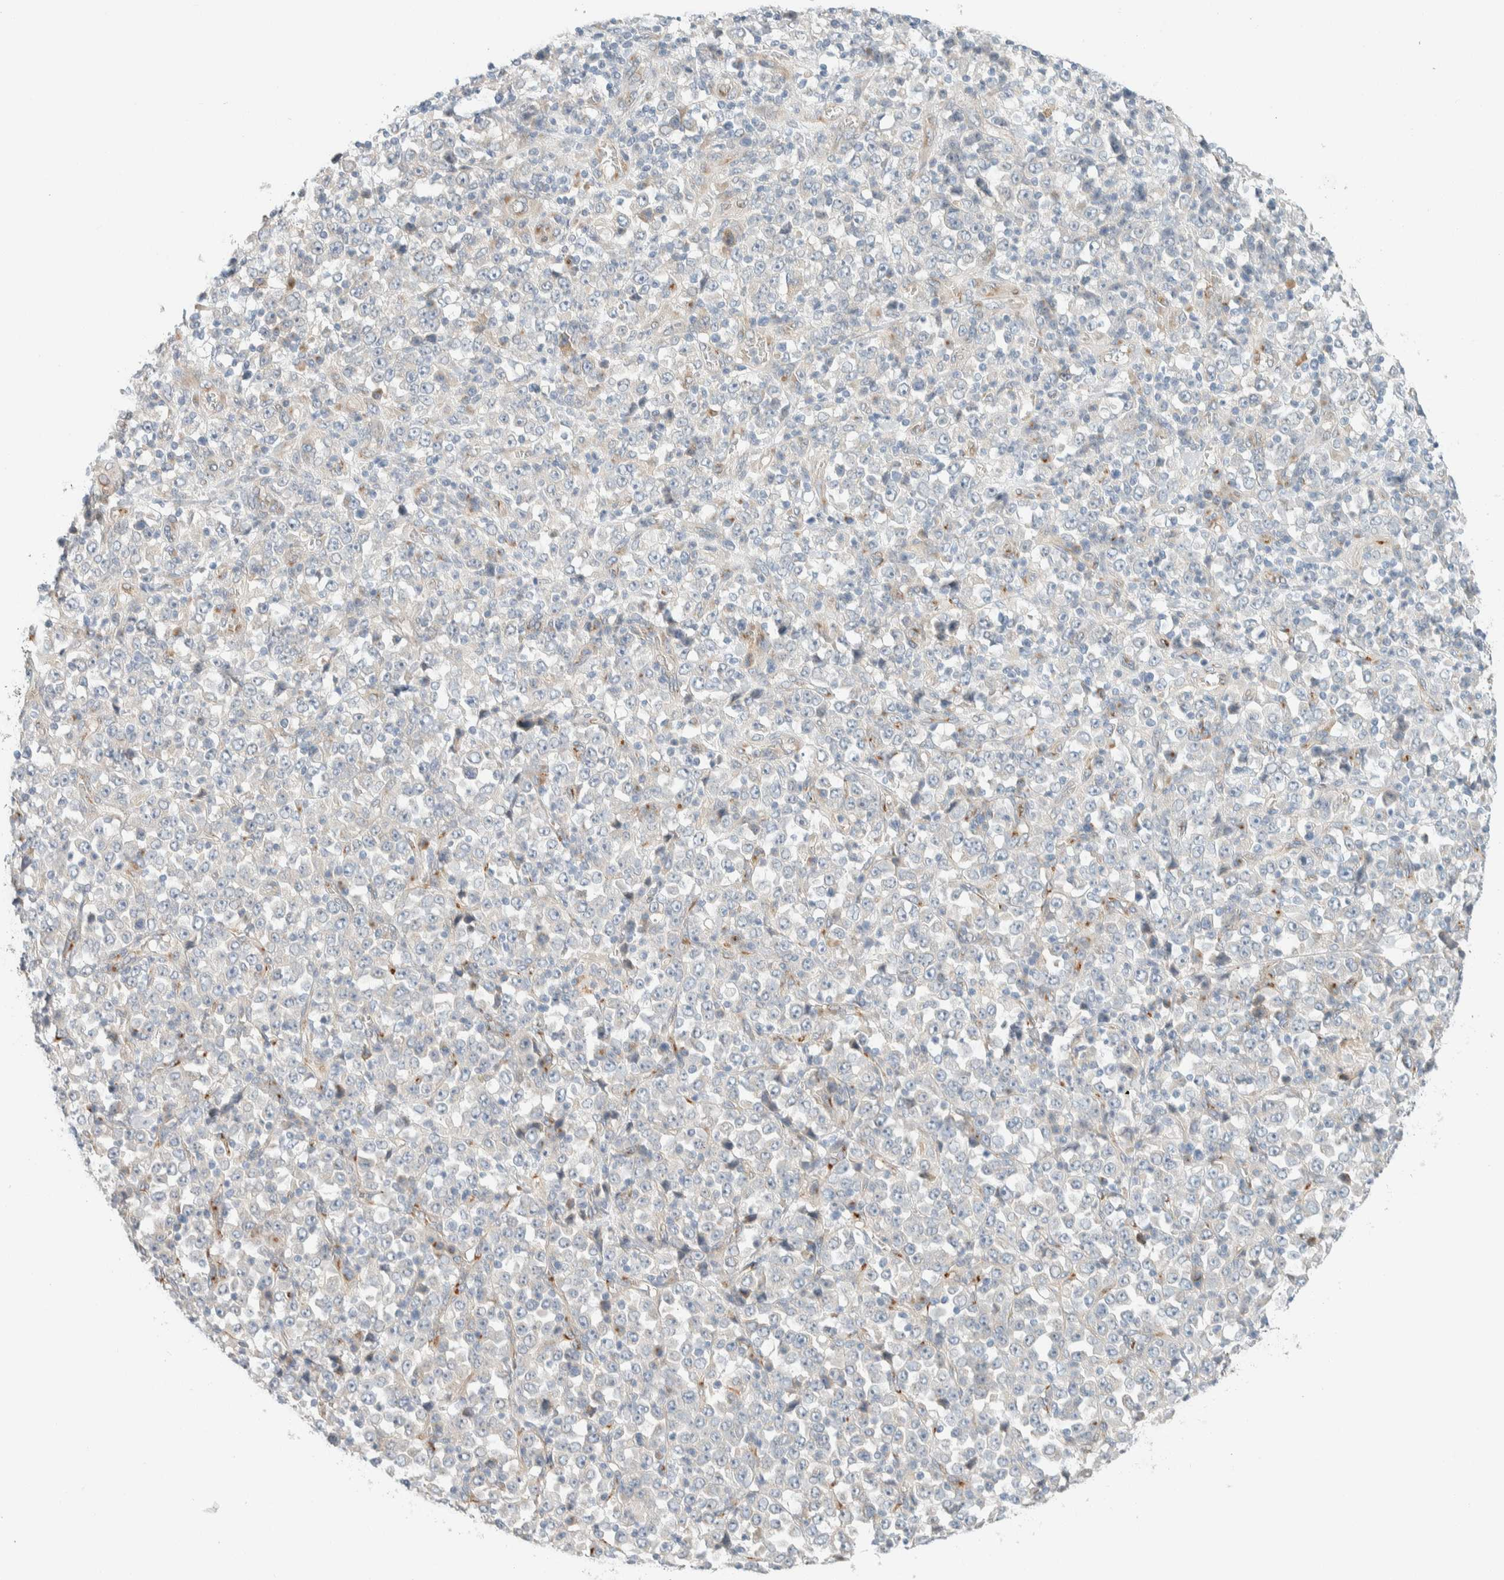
{"staining": {"intensity": "negative", "quantity": "none", "location": "none"}, "tissue": "stomach cancer", "cell_type": "Tumor cells", "image_type": "cancer", "snomed": [{"axis": "morphology", "description": "Normal tissue, NOS"}, {"axis": "morphology", "description": "Adenocarcinoma, NOS"}, {"axis": "topography", "description": "Stomach, upper"}, {"axis": "topography", "description": "Stomach"}], "caption": "Immunohistochemical staining of human stomach adenocarcinoma shows no significant staining in tumor cells. Brightfield microscopy of IHC stained with DAB (3,3'-diaminobenzidine) (brown) and hematoxylin (blue), captured at high magnification.", "gene": "TMEM184B", "patient": {"sex": "male", "age": 59}}